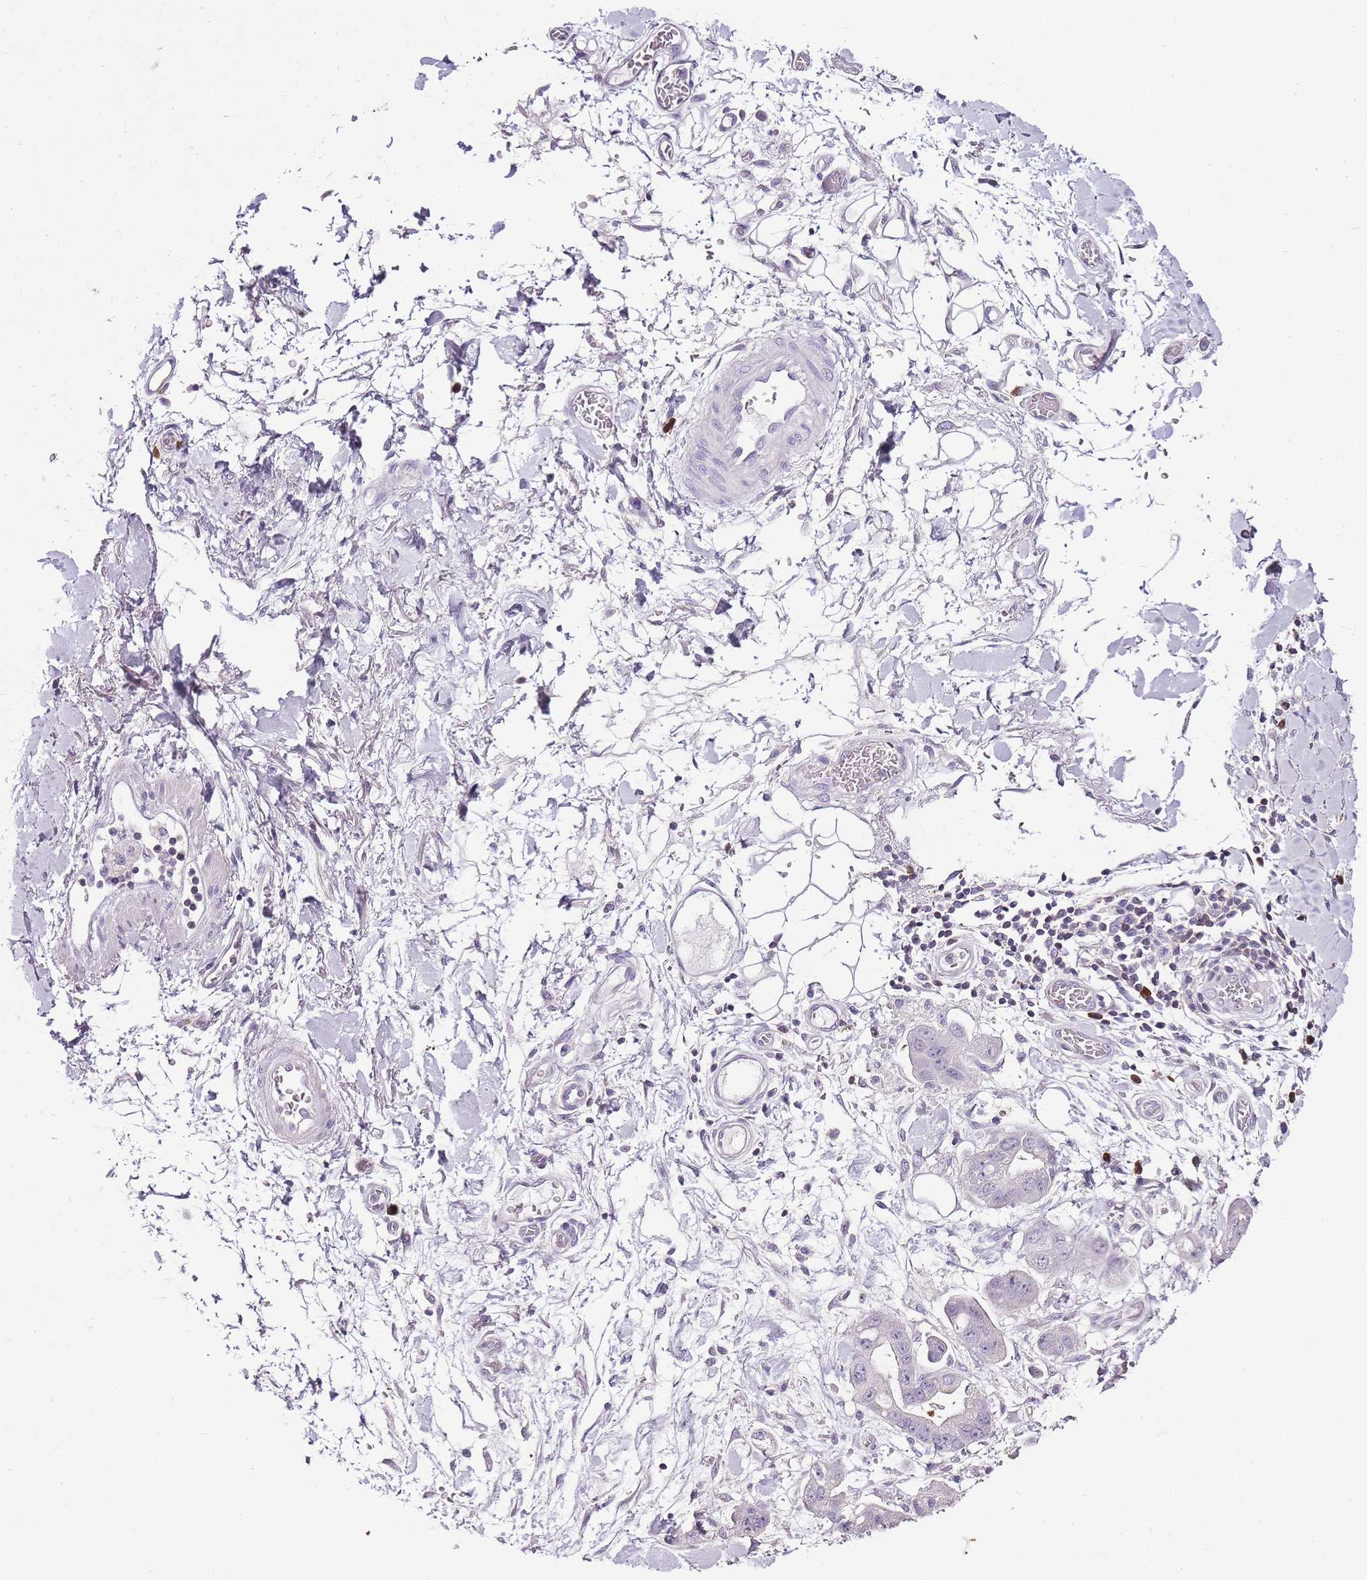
{"staining": {"intensity": "negative", "quantity": "none", "location": "none"}, "tissue": "stomach cancer", "cell_type": "Tumor cells", "image_type": "cancer", "snomed": [{"axis": "morphology", "description": "Adenocarcinoma, NOS"}, {"axis": "topography", "description": "Stomach"}], "caption": "IHC image of stomach cancer stained for a protein (brown), which exhibits no positivity in tumor cells.", "gene": "ZBP1", "patient": {"sex": "male", "age": 62}}